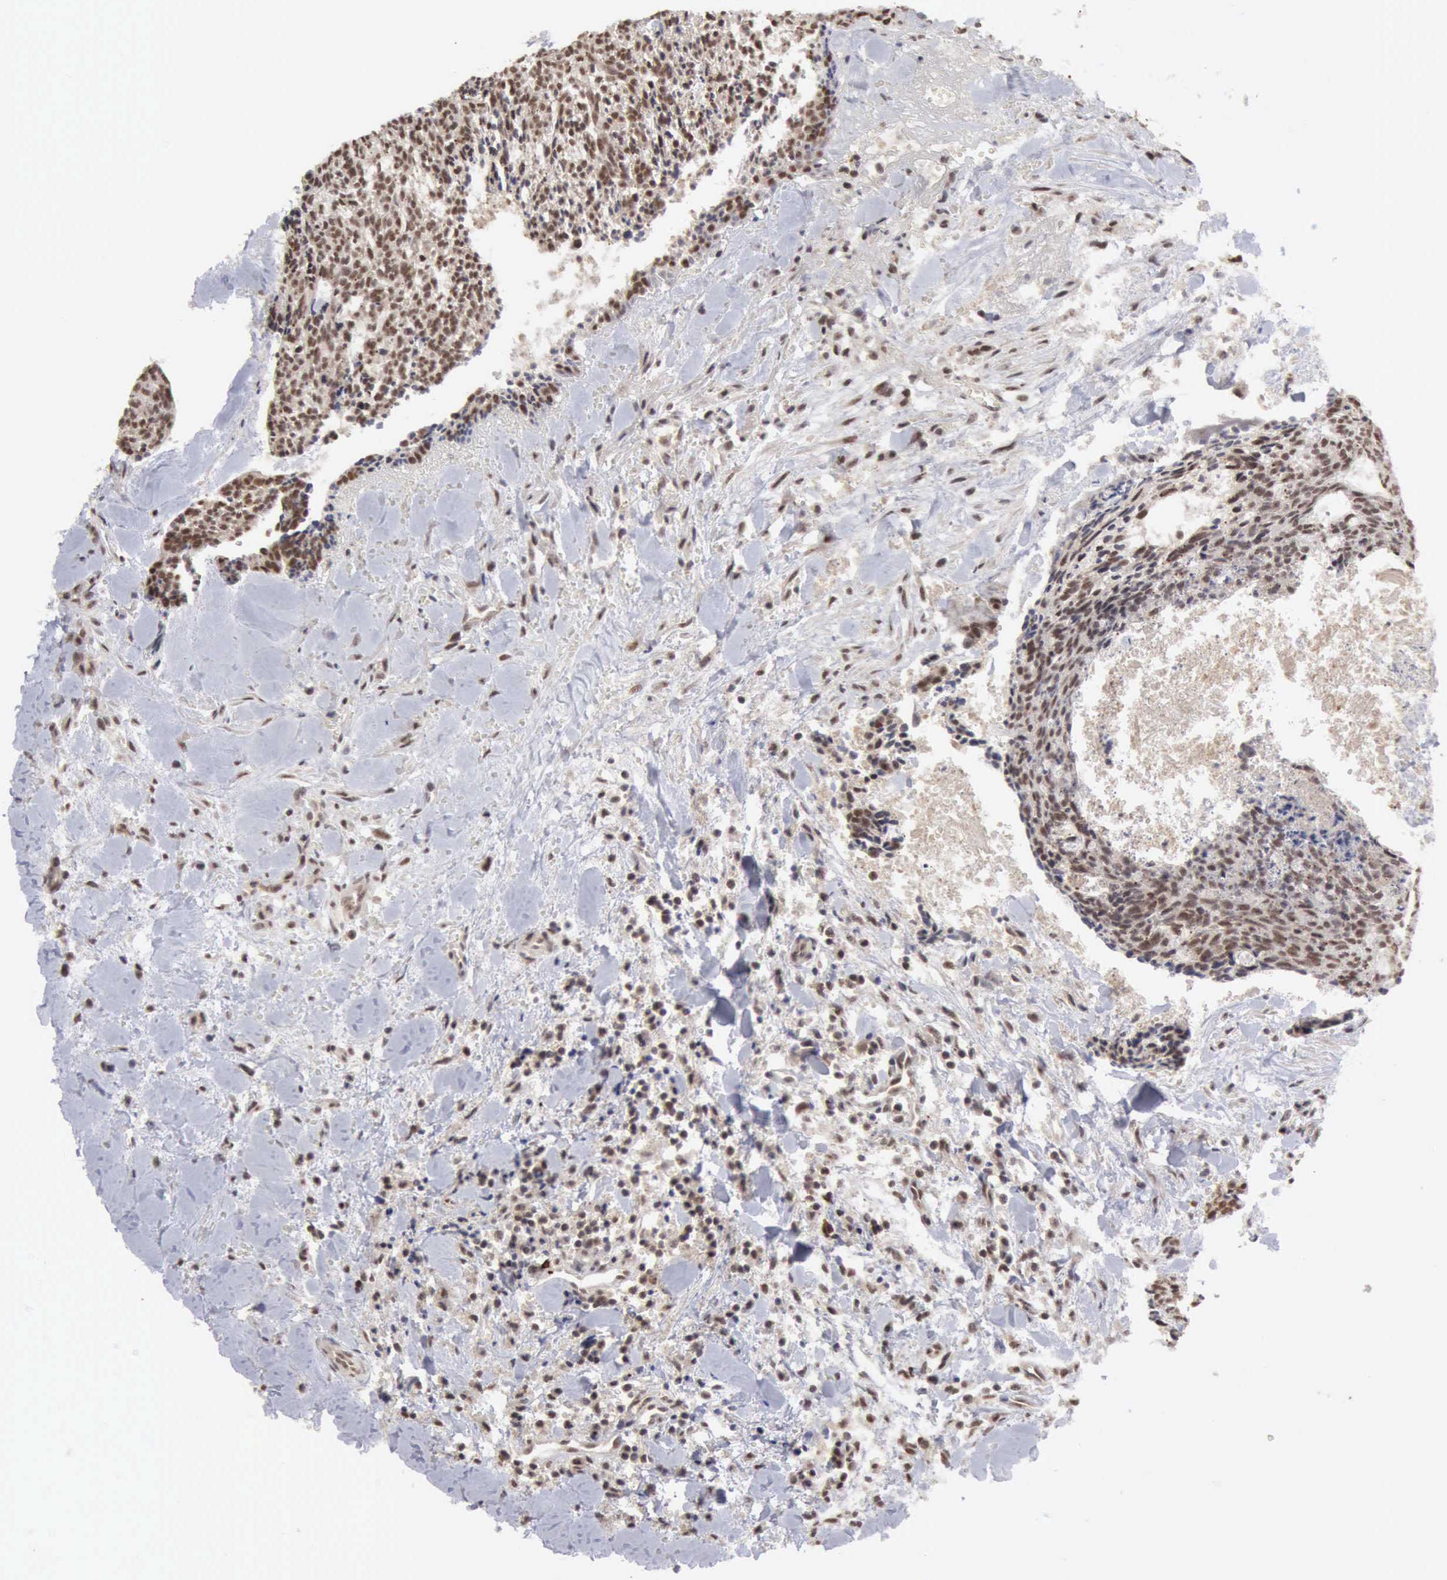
{"staining": {"intensity": "moderate", "quantity": ">75%", "location": "nuclear"}, "tissue": "head and neck cancer", "cell_type": "Tumor cells", "image_type": "cancer", "snomed": [{"axis": "morphology", "description": "Squamous cell carcinoma, NOS"}, {"axis": "topography", "description": "Salivary gland"}, {"axis": "topography", "description": "Head-Neck"}], "caption": "Immunohistochemical staining of head and neck cancer demonstrates medium levels of moderate nuclear staining in approximately >75% of tumor cells.", "gene": "CDKN2A", "patient": {"sex": "male", "age": 70}}